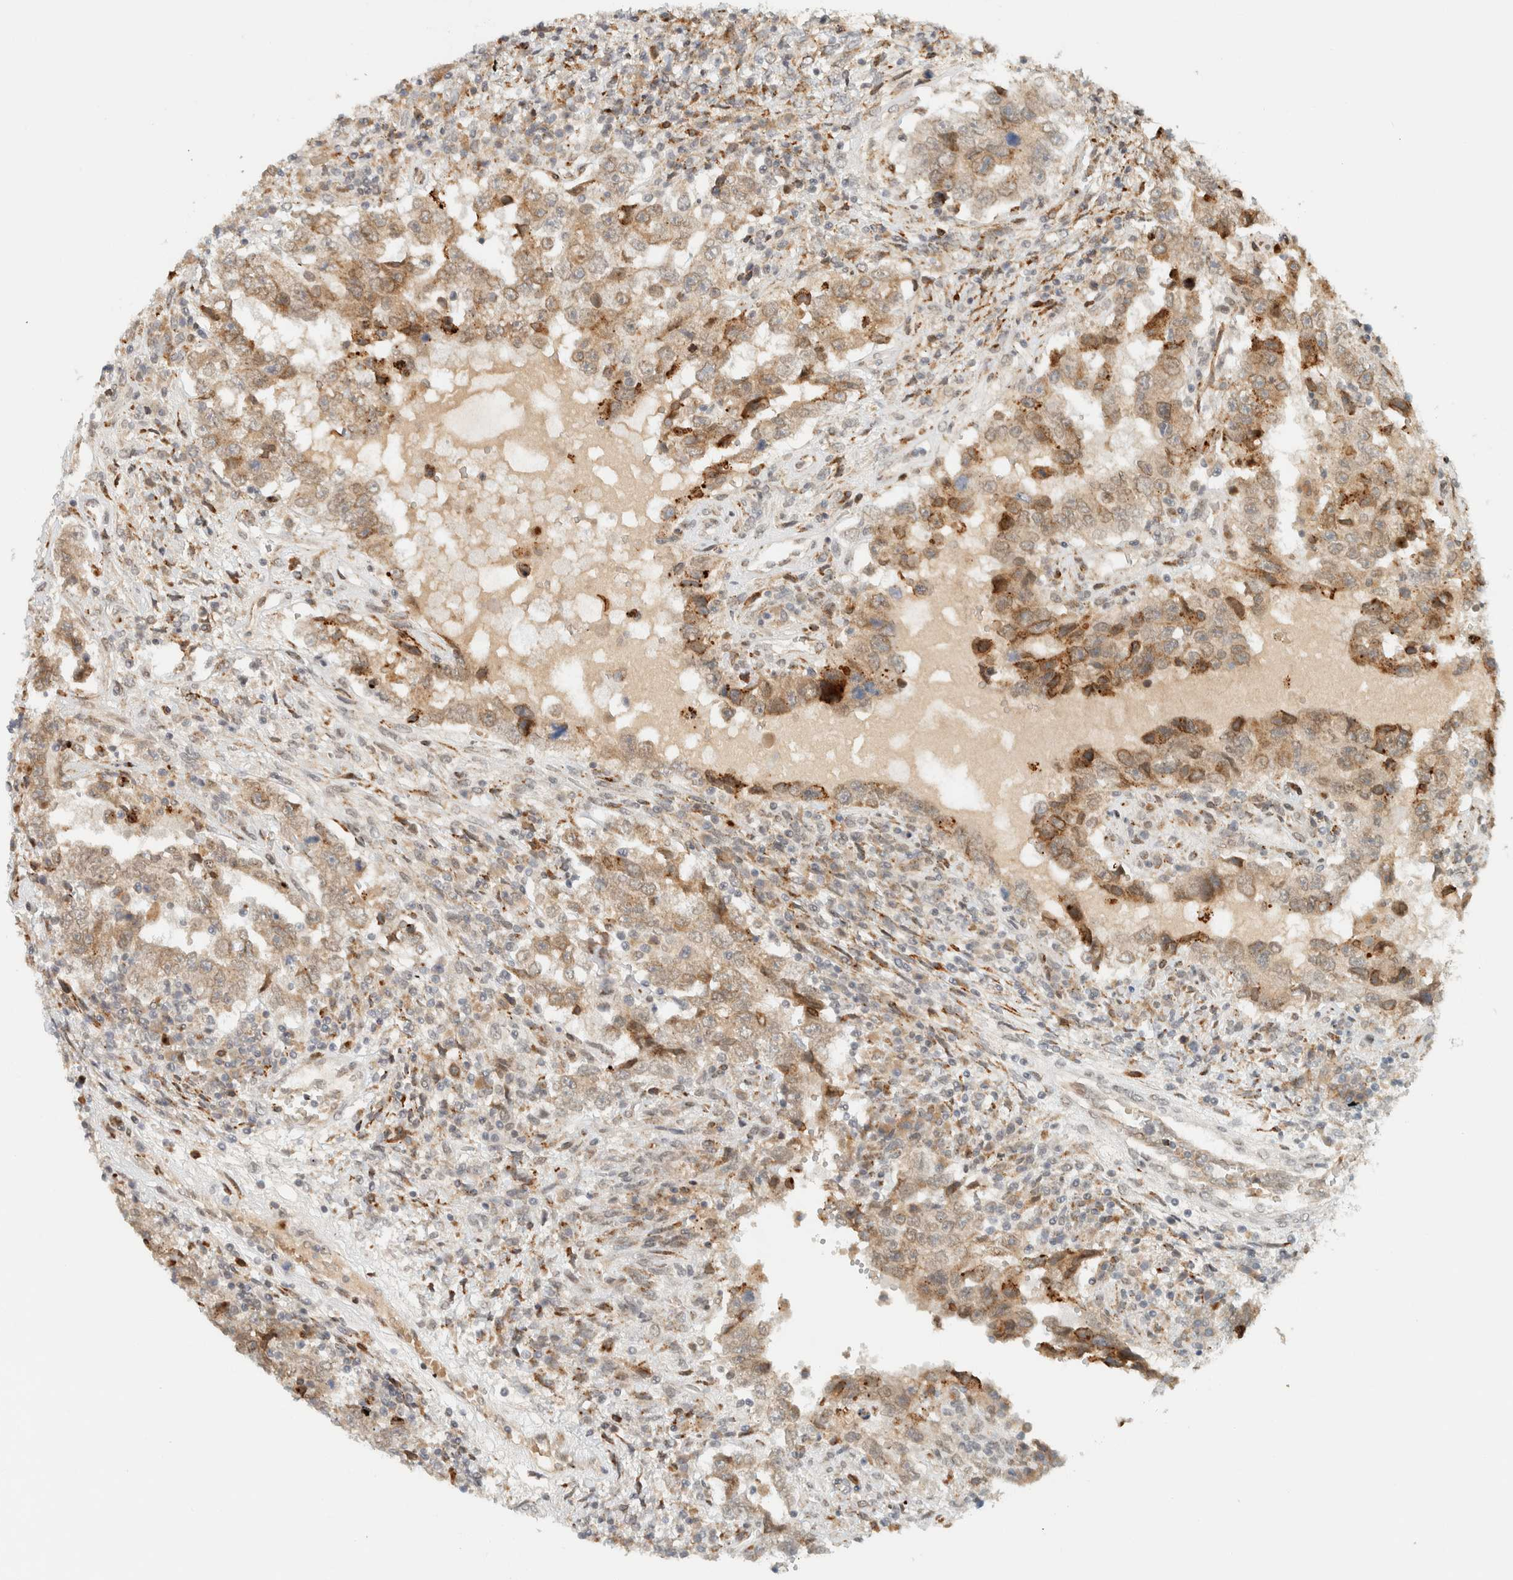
{"staining": {"intensity": "weak", "quantity": ">75%", "location": "cytoplasmic/membranous"}, "tissue": "testis cancer", "cell_type": "Tumor cells", "image_type": "cancer", "snomed": [{"axis": "morphology", "description": "Carcinoma, Embryonal, NOS"}, {"axis": "topography", "description": "Testis"}], "caption": "Immunohistochemistry of human embryonal carcinoma (testis) shows low levels of weak cytoplasmic/membranous staining in about >75% of tumor cells.", "gene": "ITPRID1", "patient": {"sex": "male", "age": 26}}